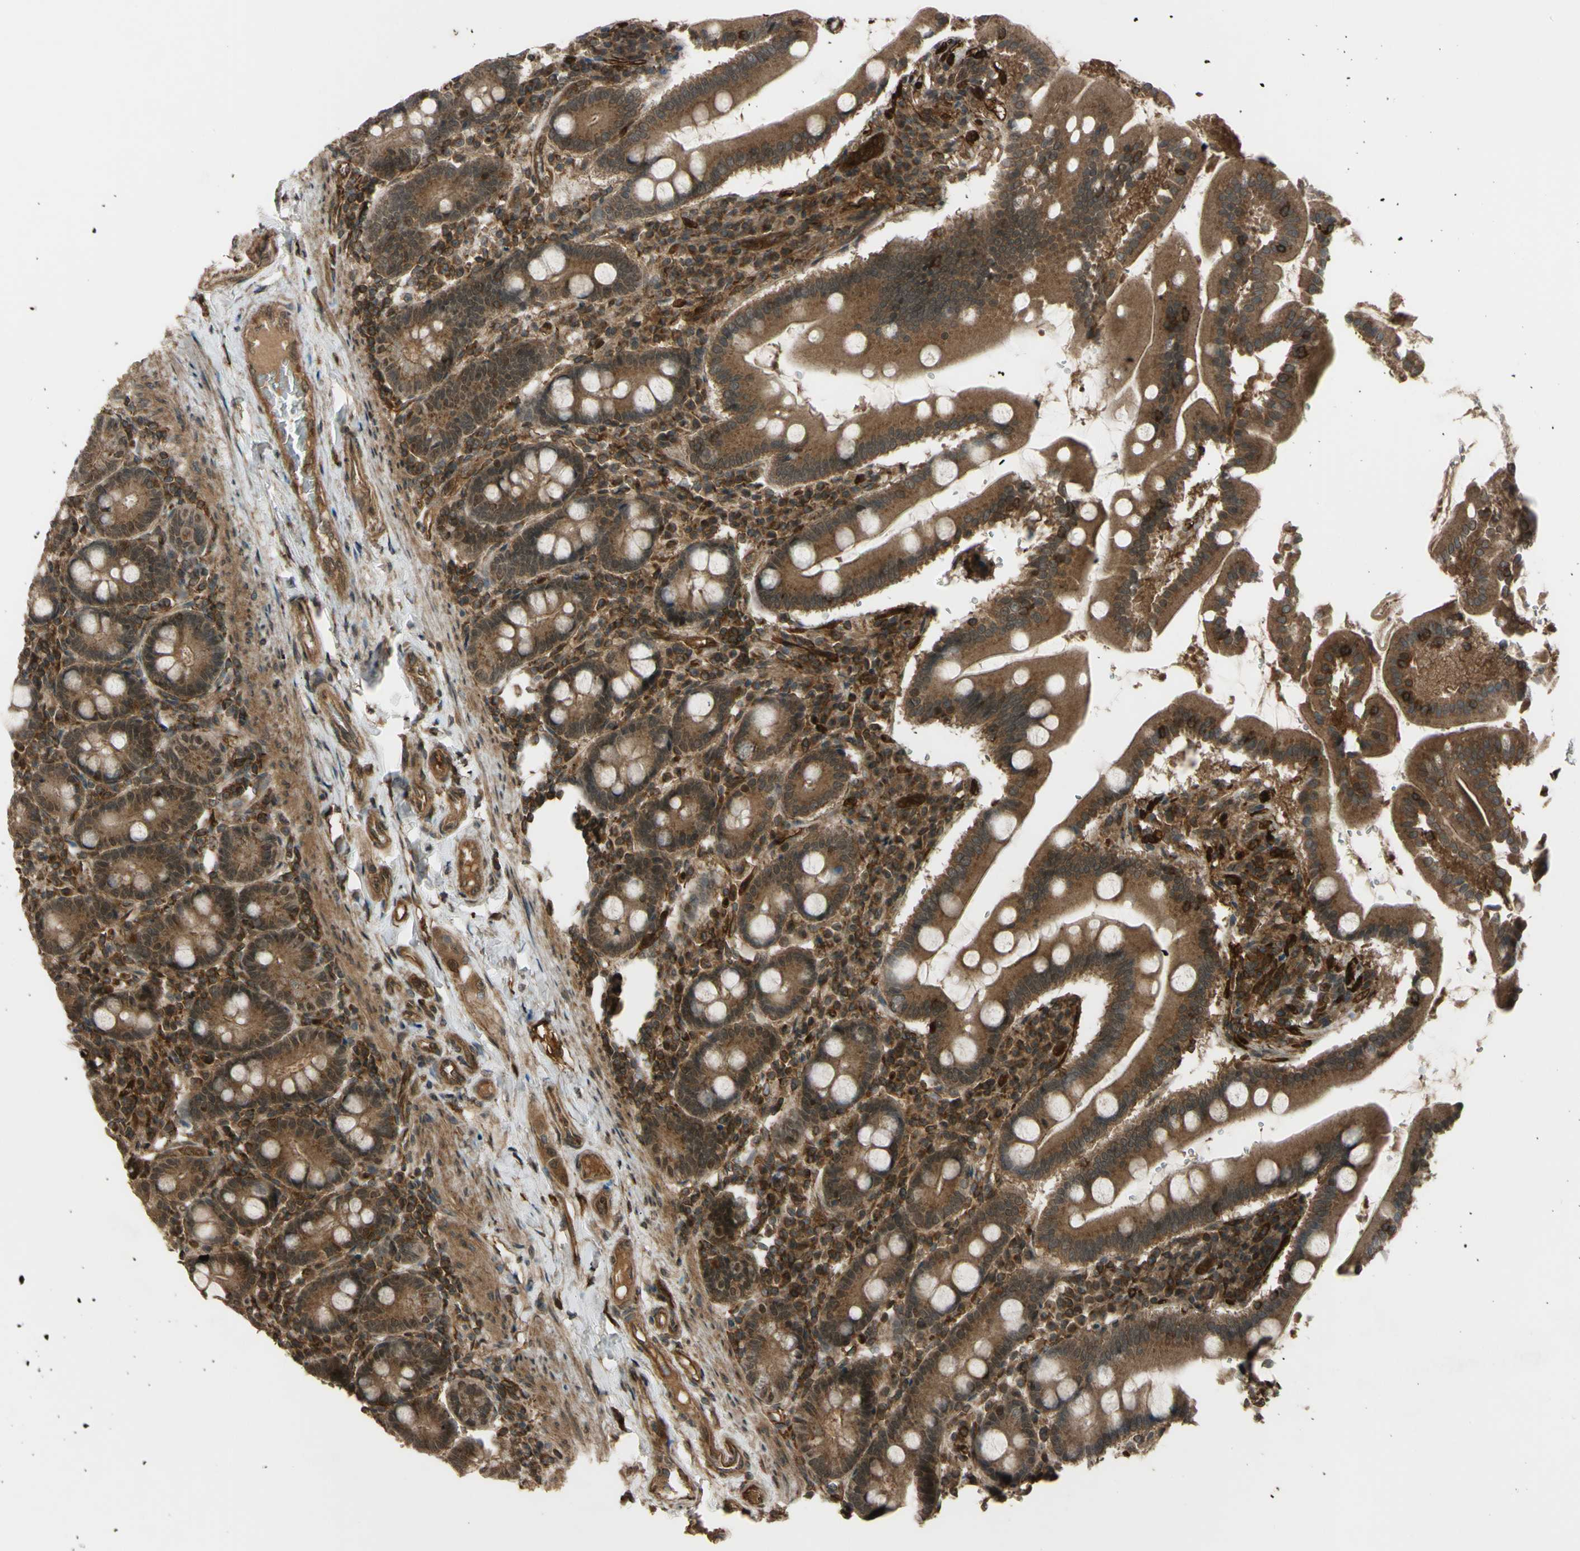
{"staining": {"intensity": "moderate", "quantity": ">75%", "location": "cytoplasmic/membranous,nuclear"}, "tissue": "duodenum", "cell_type": "Glandular cells", "image_type": "normal", "snomed": [{"axis": "morphology", "description": "Normal tissue, NOS"}, {"axis": "topography", "description": "Duodenum"}], "caption": "A photomicrograph of duodenum stained for a protein exhibits moderate cytoplasmic/membranous,nuclear brown staining in glandular cells. (brown staining indicates protein expression, while blue staining denotes nuclei).", "gene": "FLII", "patient": {"sex": "male", "age": 50}}